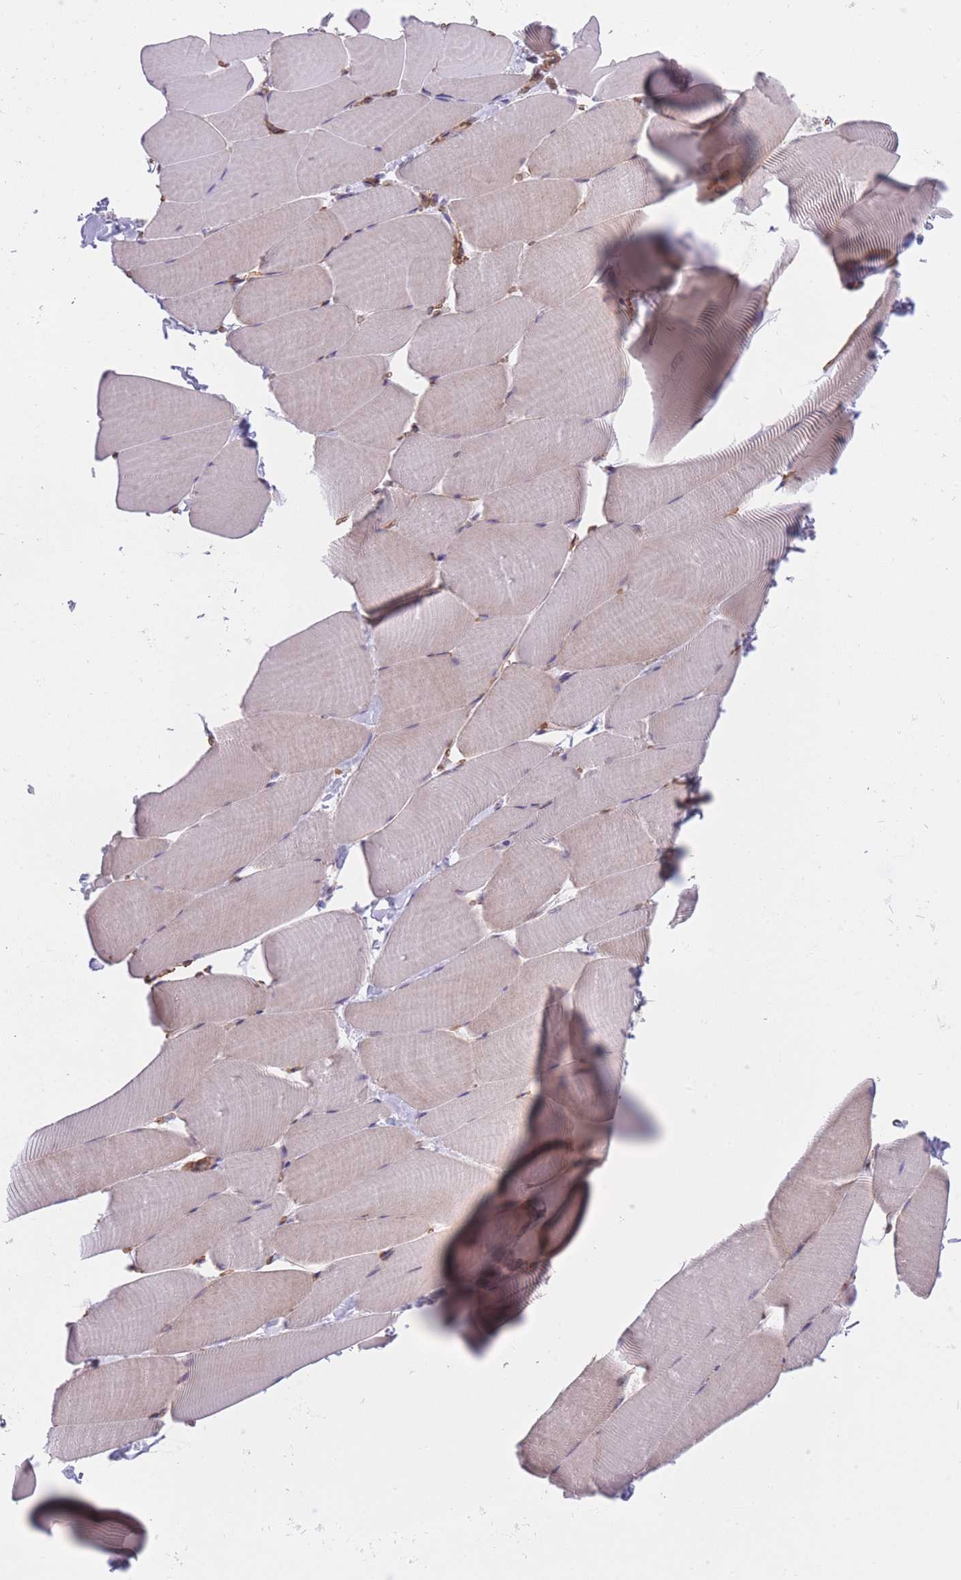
{"staining": {"intensity": "negative", "quantity": "none", "location": "none"}, "tissue": "skeletal muscle", "cell_type": "Myocytes", "image_type": "normal", "snomed": [{"axis": "morphology", "description": "Normal tissue, NOS"}, {"axis": "topography", "description": "Skeletal muscle"}], "caption": "IHC histopathology image of benign skeletal muscle: human skeletal muscle stained with DAB shows no significant protein staining in myocytes.", "gene": "QTRT1", "patient": {"sex": "male", "age": 25}}